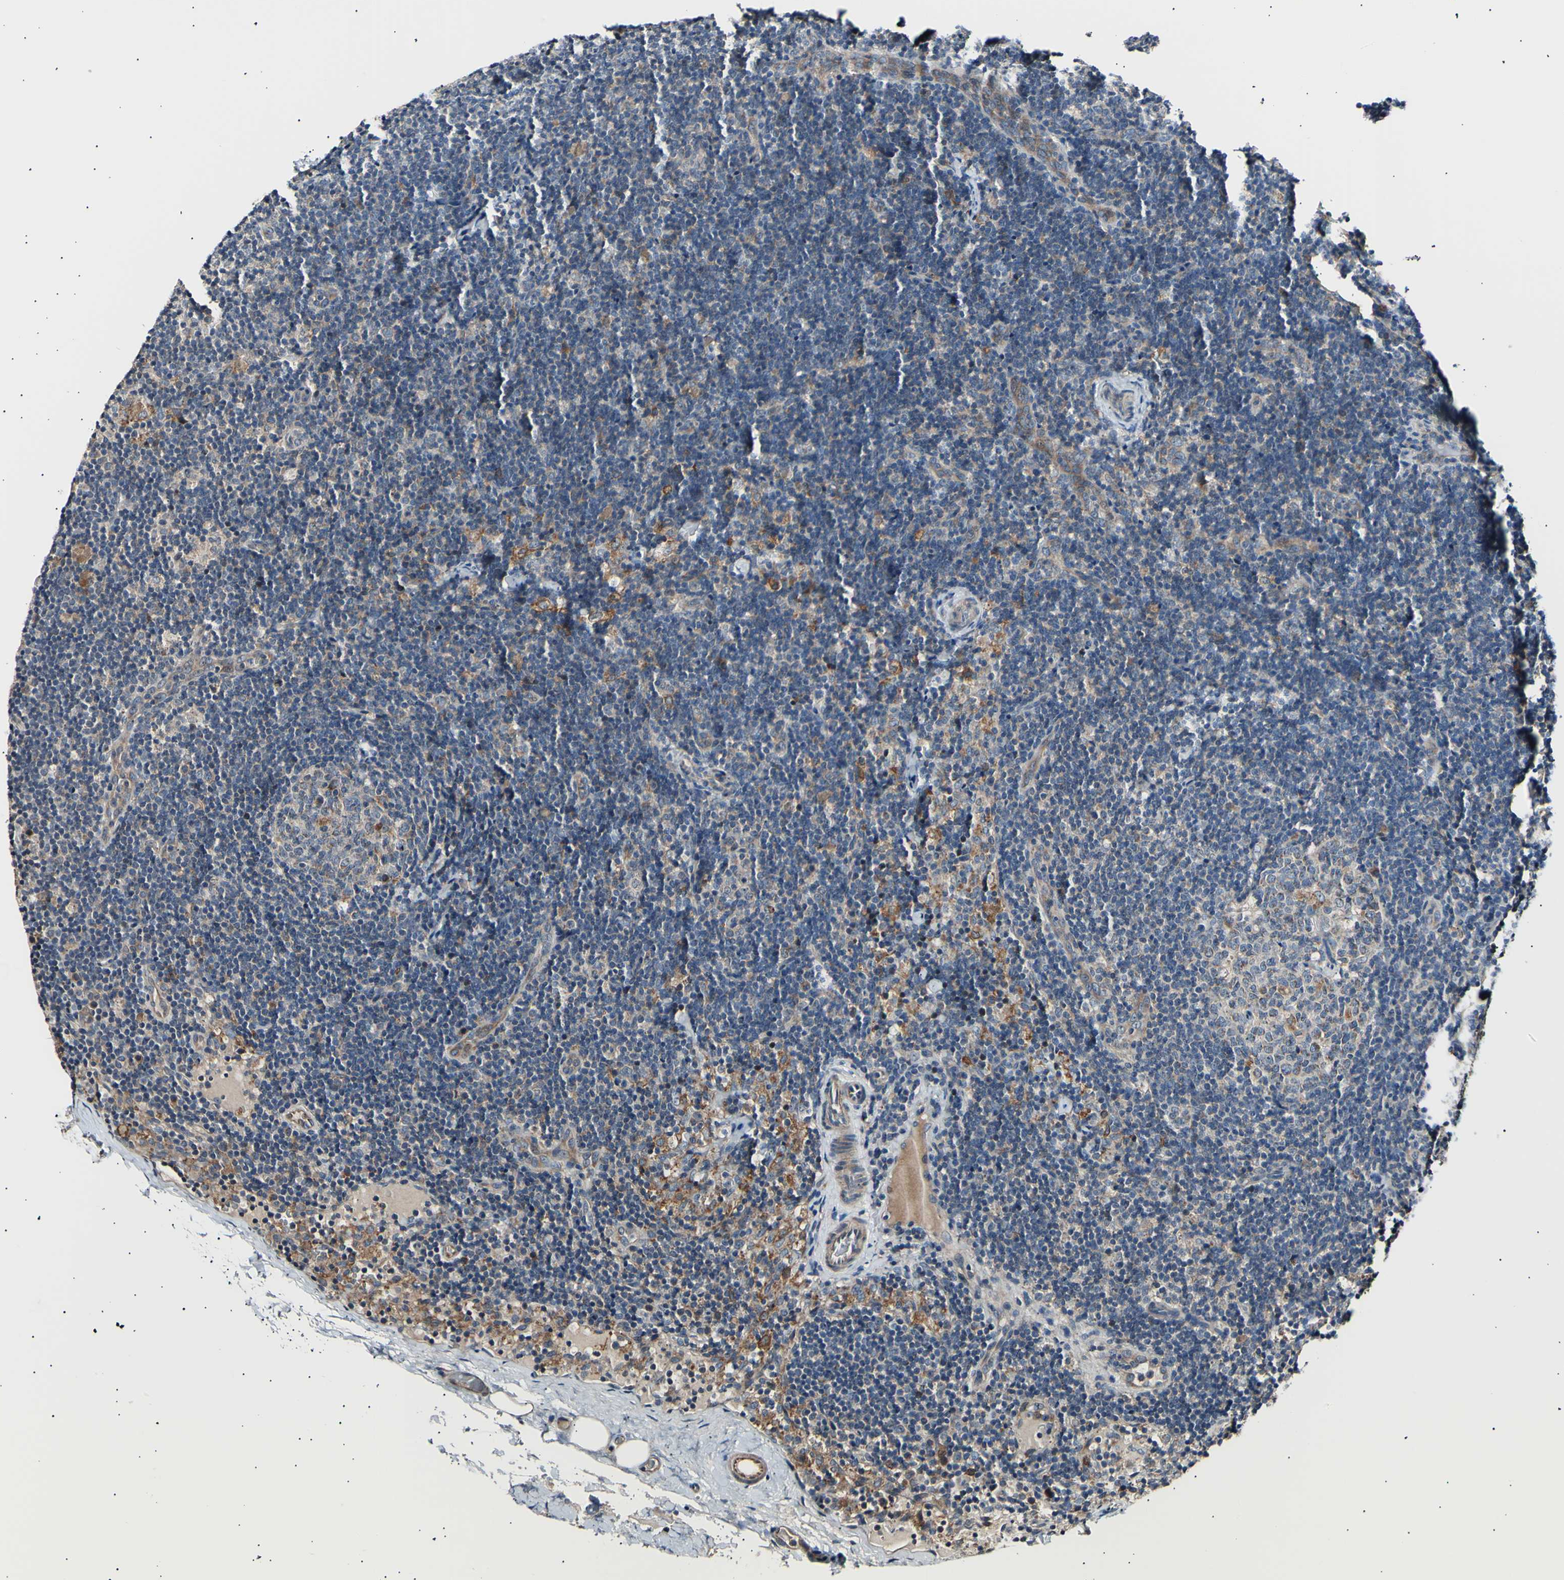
{"staining": {"intensity": "weak", "quantity": ">75%", "location": "cytoplasmic/membranous"}, "tissue": "lymph node", "cell_type": "Germinal center cells", "image_type": "normal", "snomed": [{"axis": "morphology", "description": "Normal tissue, NOS"}, {"axis": "topography", "description": "Lymph node"}], "caption": "Immunohistochemical staining of unremarkable human lymph node displays low levels of weak cytoplasmic/membranous positivity in approximately >75% of germinal center cells. Immunohistochemistry stains the protein in brown and the nuclei are stained blue.", "gene": "ITGA6", "patient": {"sex": "female", "age": 14}}